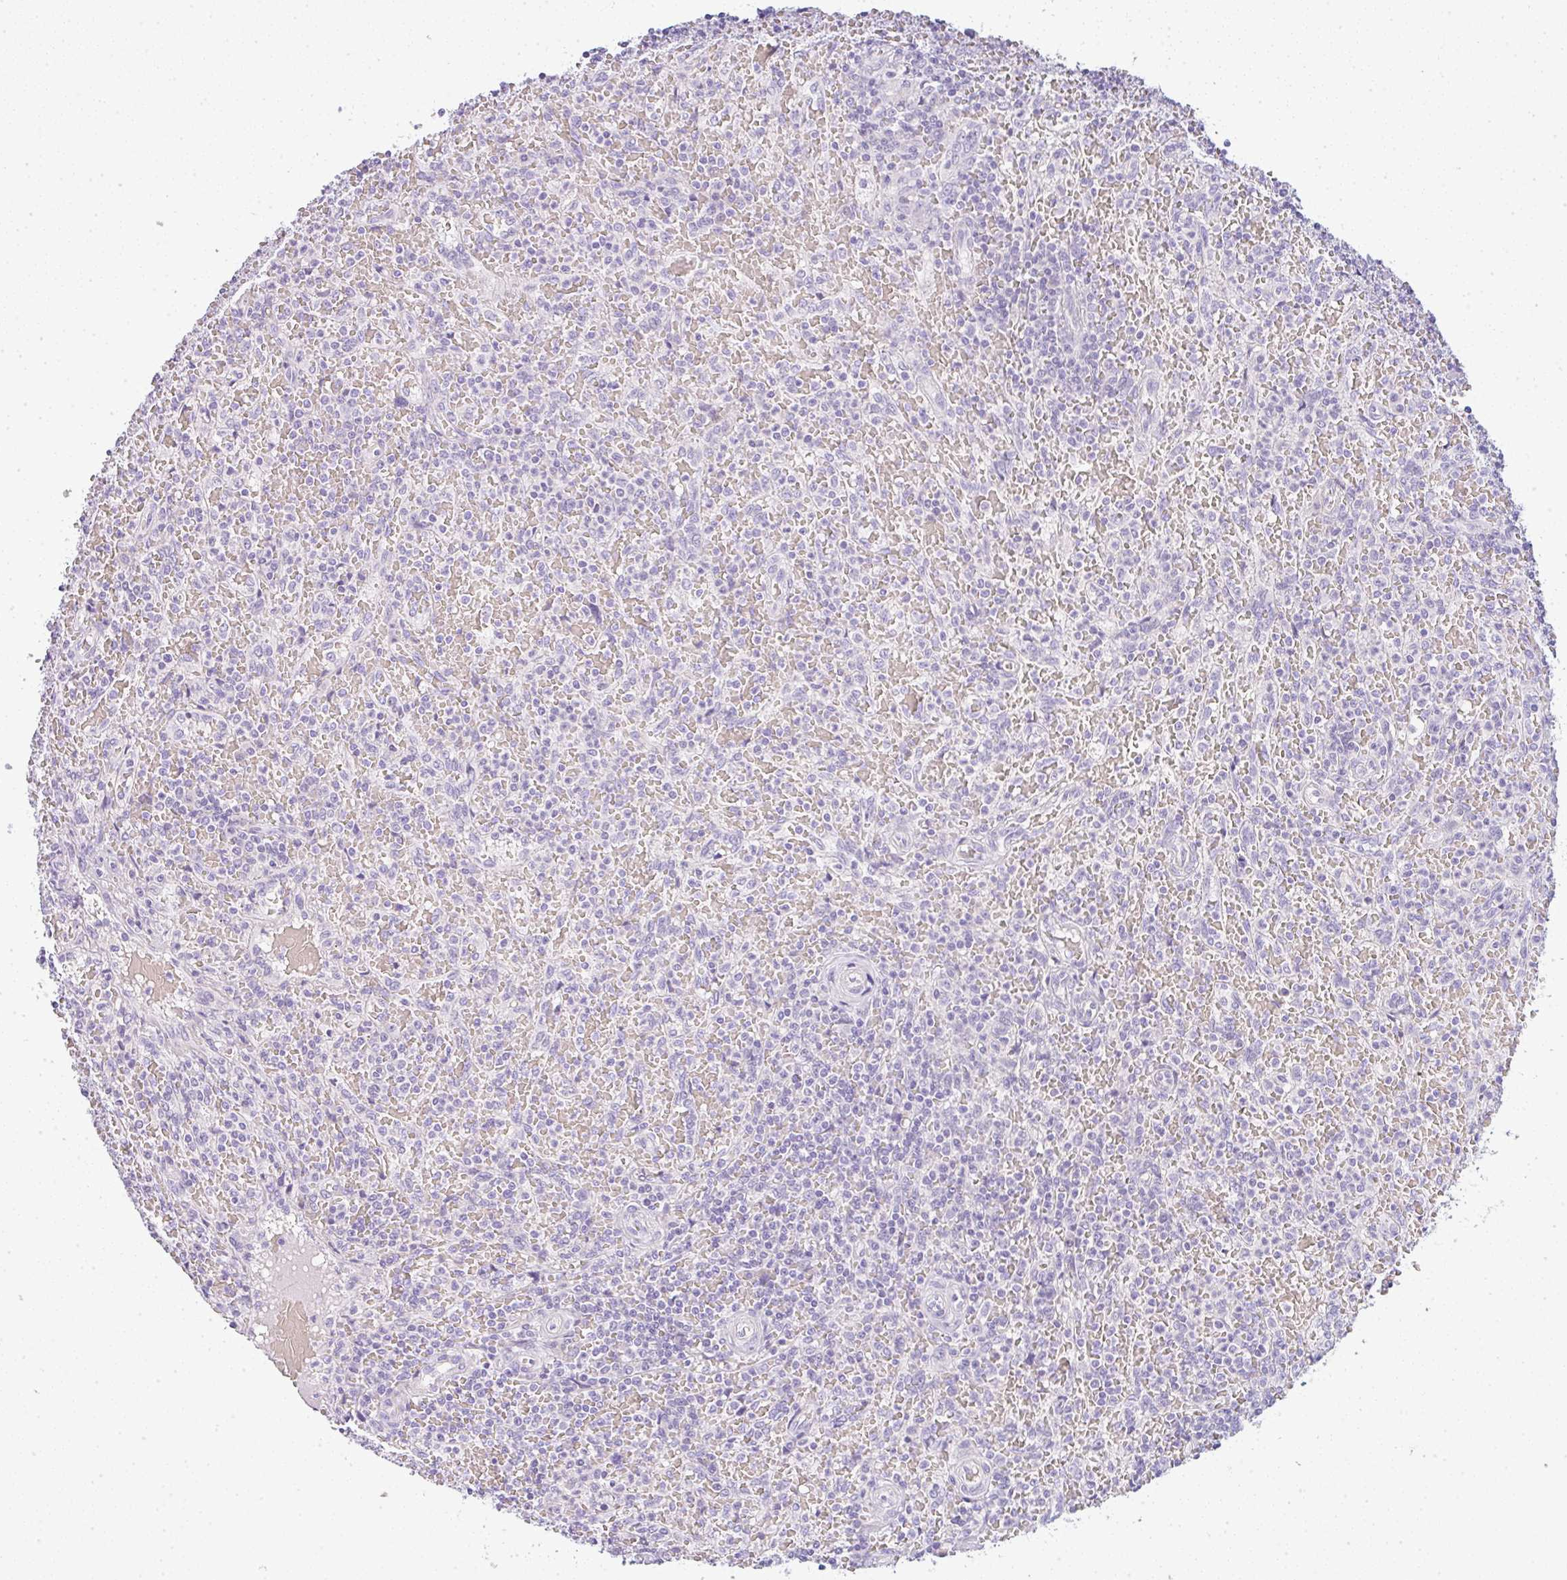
{"staining": {"intensity": "negative", "quantity": "none", "location": "none"}, "tissue": "lymphoma", "cell_type": "Tumor cells", "image_type": "cancer", "snomed": [{"axis": "morphology", "description": "Malignant lymphoma, non-Hodgkin's type, Low grade"}, {"axis": "topography", "description": "Spleen"}], "caption": "DAB (3,3'-diaminobenzidine) immunohistochemical staining of lymphoma exhibits no significant positivity in tumor cells.", "gene": "LPAR4", "patient": {"sex": "female", "age": 64}}